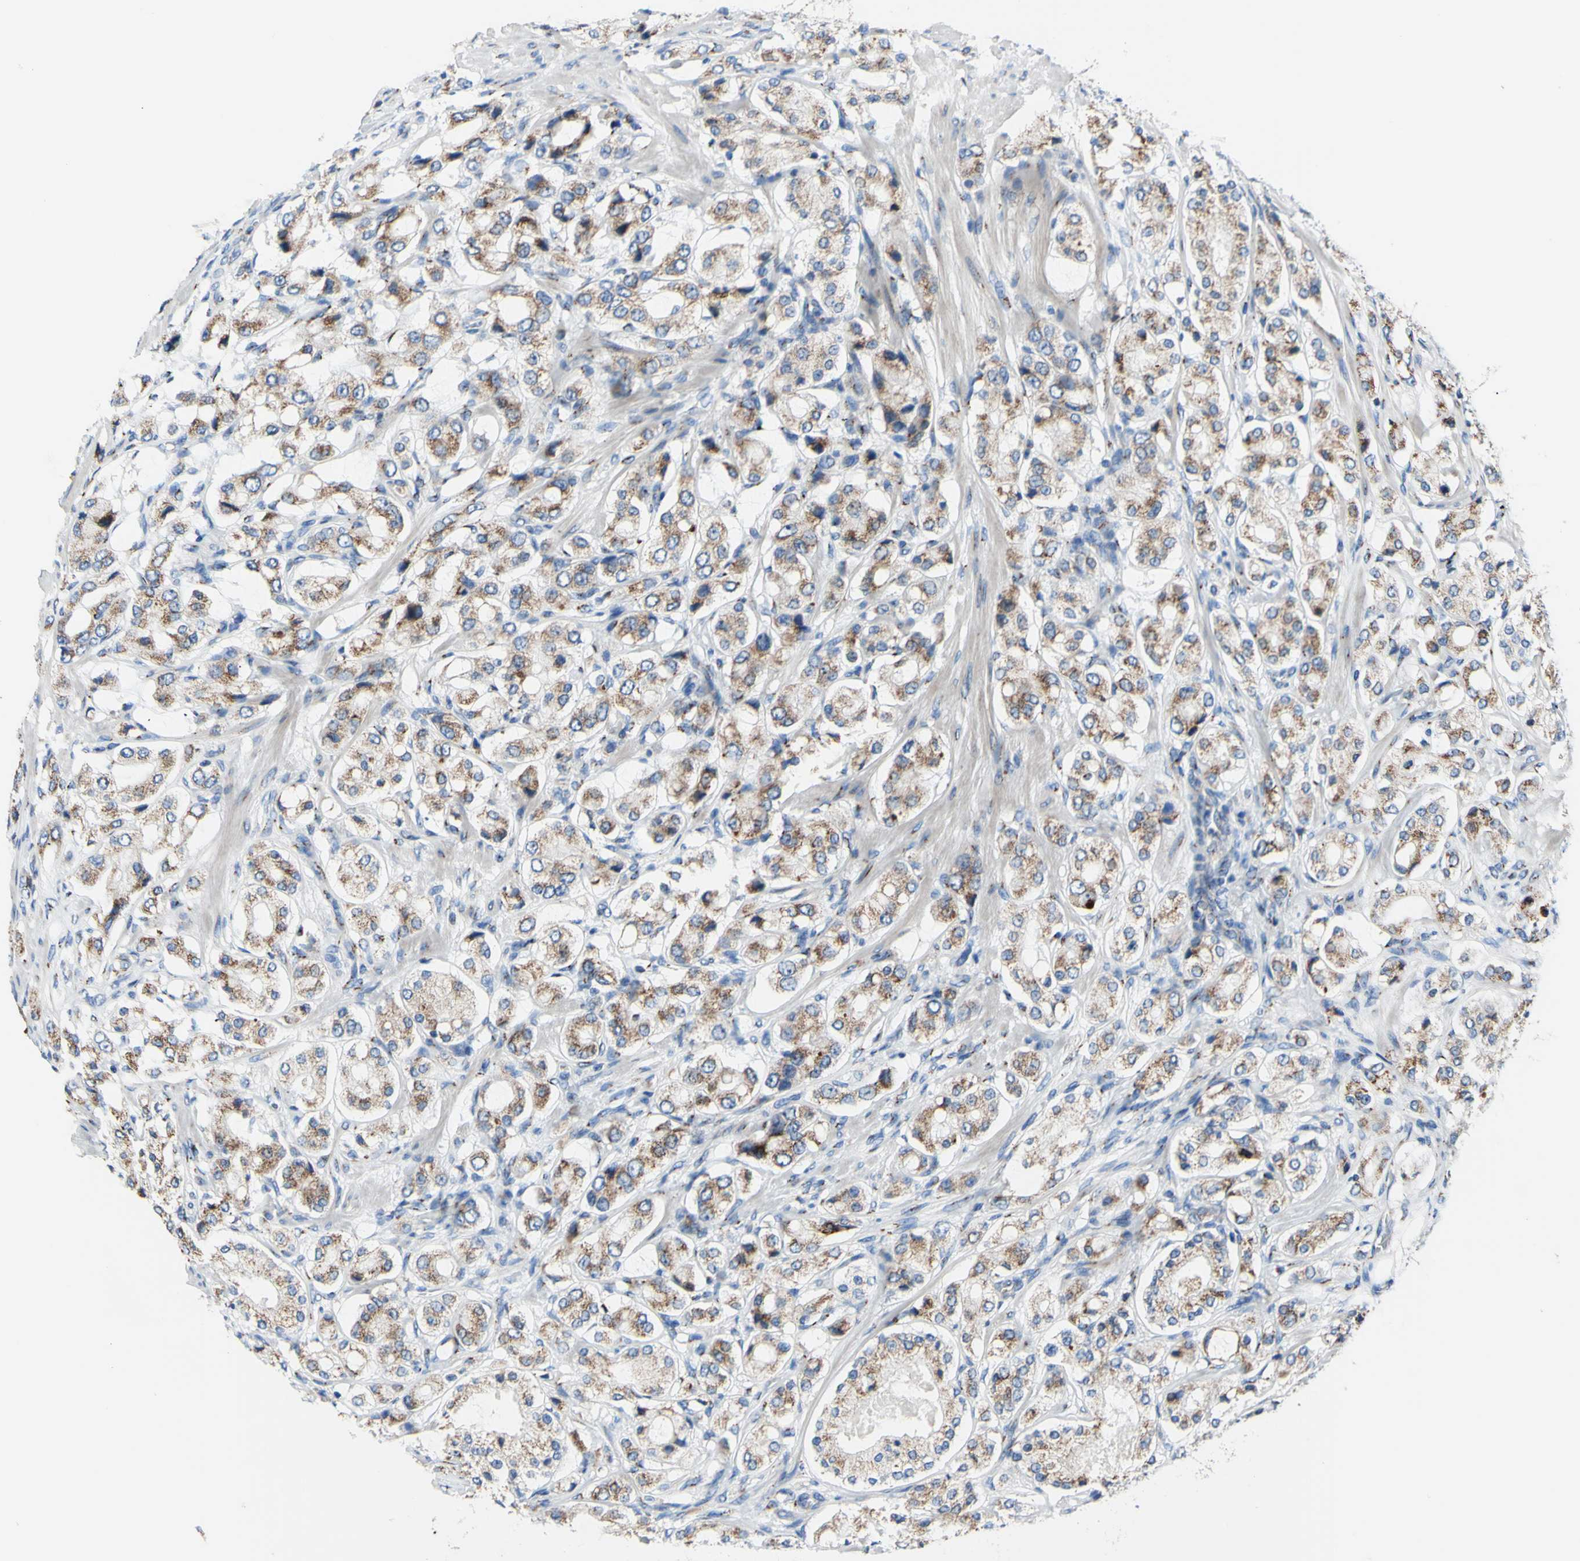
{"staining": {"intensity": "moderate", "quantity": "25%-75%", "location": "cytoplasmic/membranous"}, "tissue": "prostate cancer", "cell_type": "Tumor cells", "image_type": "cancer", "snomed": [{"axis": "morphology", "description": "Adenocarcinoma, High grade"}, {"axis": "topography", "description": "Prostate"}], "caption": "Brown immunohistochemical staining in high-grade adenocarcinoma (prostate) exhibits moderate cytoplasmic/membranous staining in about 25%-75% of tumor cells.", "gene": "GALNT2", "patient": {"sex": "male", "age": 65}}